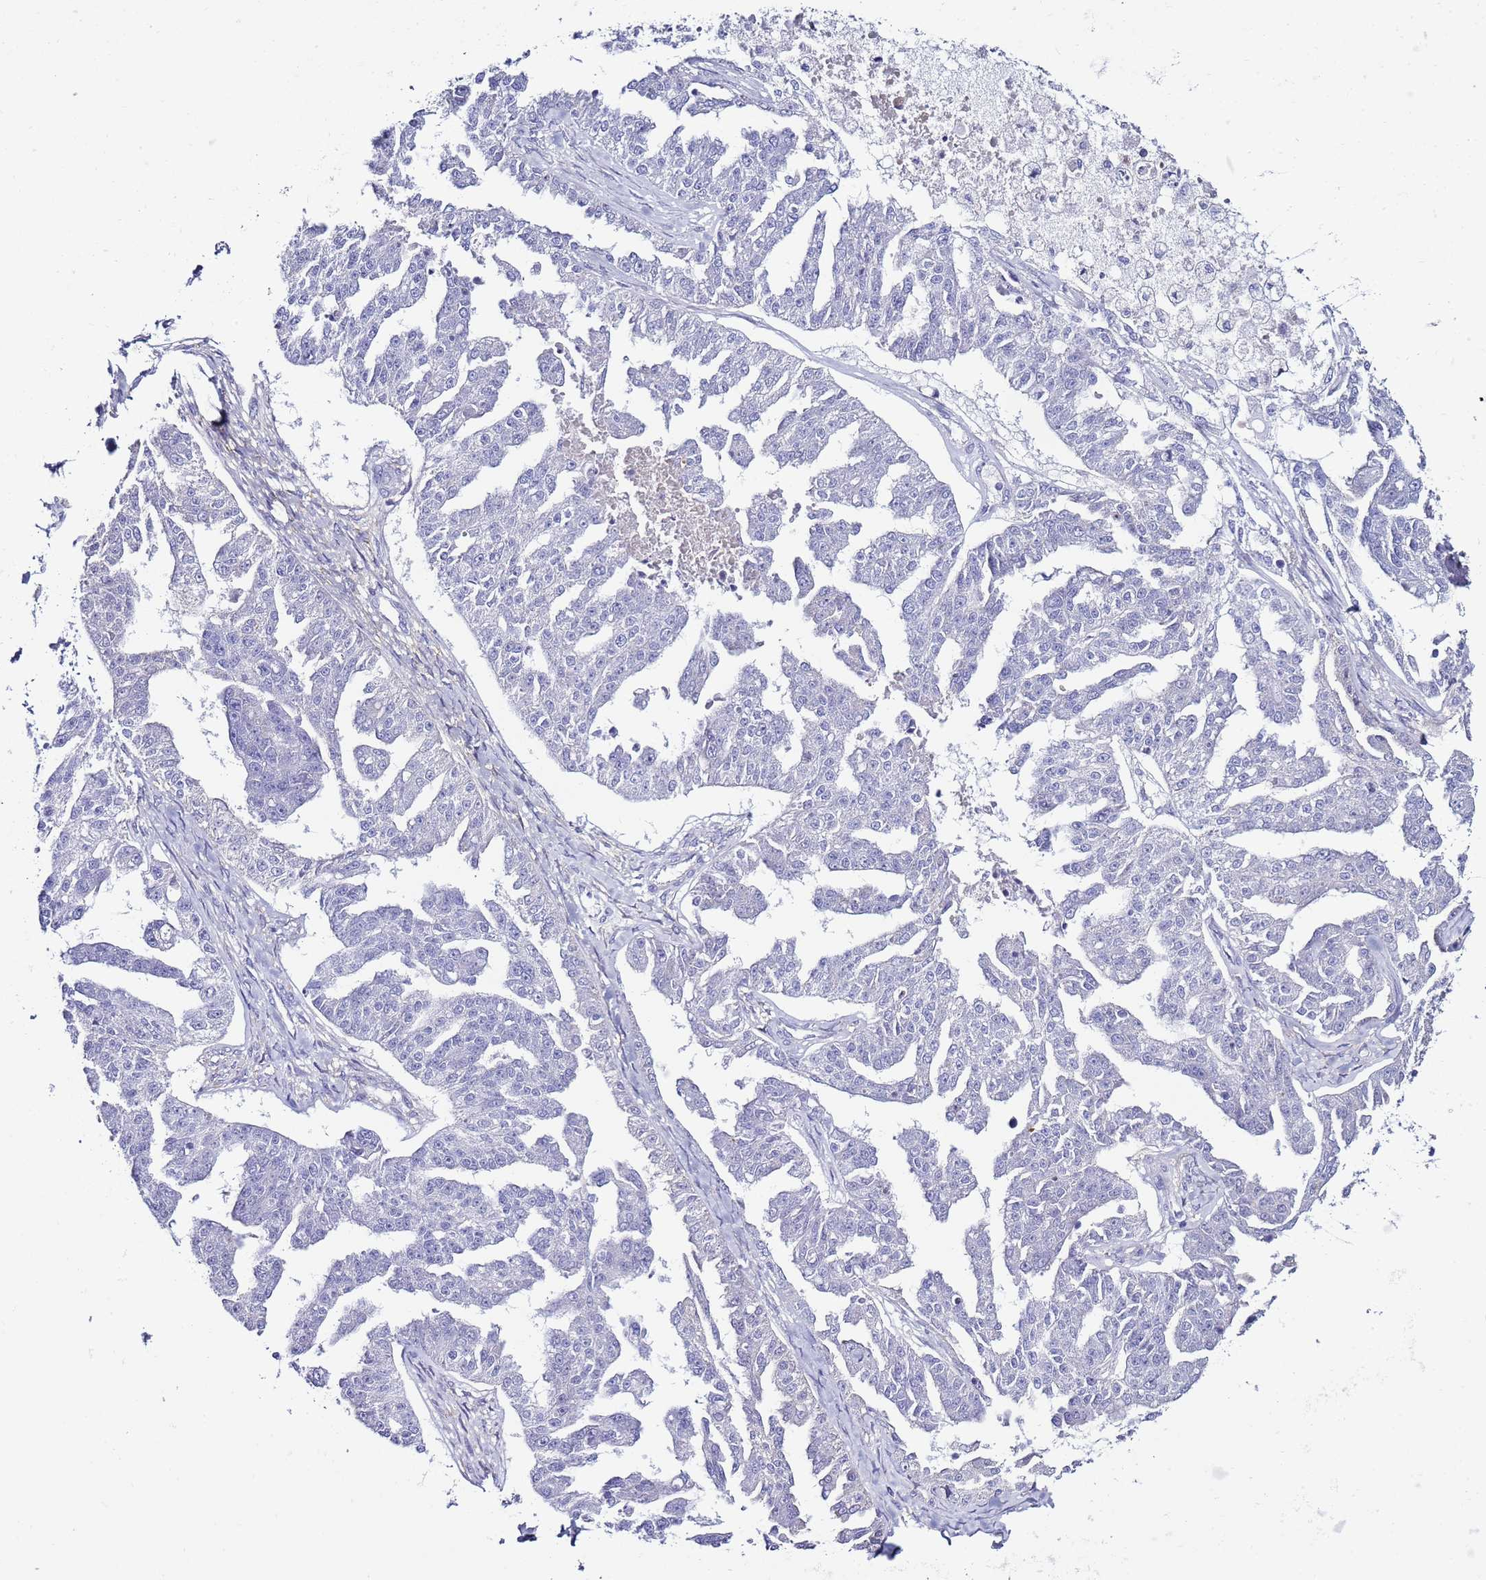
{"staining": {"intensity": "negative", "quantity": "none", "location": "none"}, "tissue": "ovarian cancer", "cell_type": "Tumor cells", "image_type": "cancer", "snomed": [{"axis": "morphology", "description": "Cystadenocarcinoma, serous, NOS"}, {"axis": "topography", "description": "Ovary"}], "caption": "A high-resolution micrograph shows immunohistochemistry (IHC) staining of ovarian cancer (serous cystadenocarcinoma), which exhibits no significant staining in tumor cells.", "gene": "GPN3", "patient": {"sex": "female", "age": 58}}